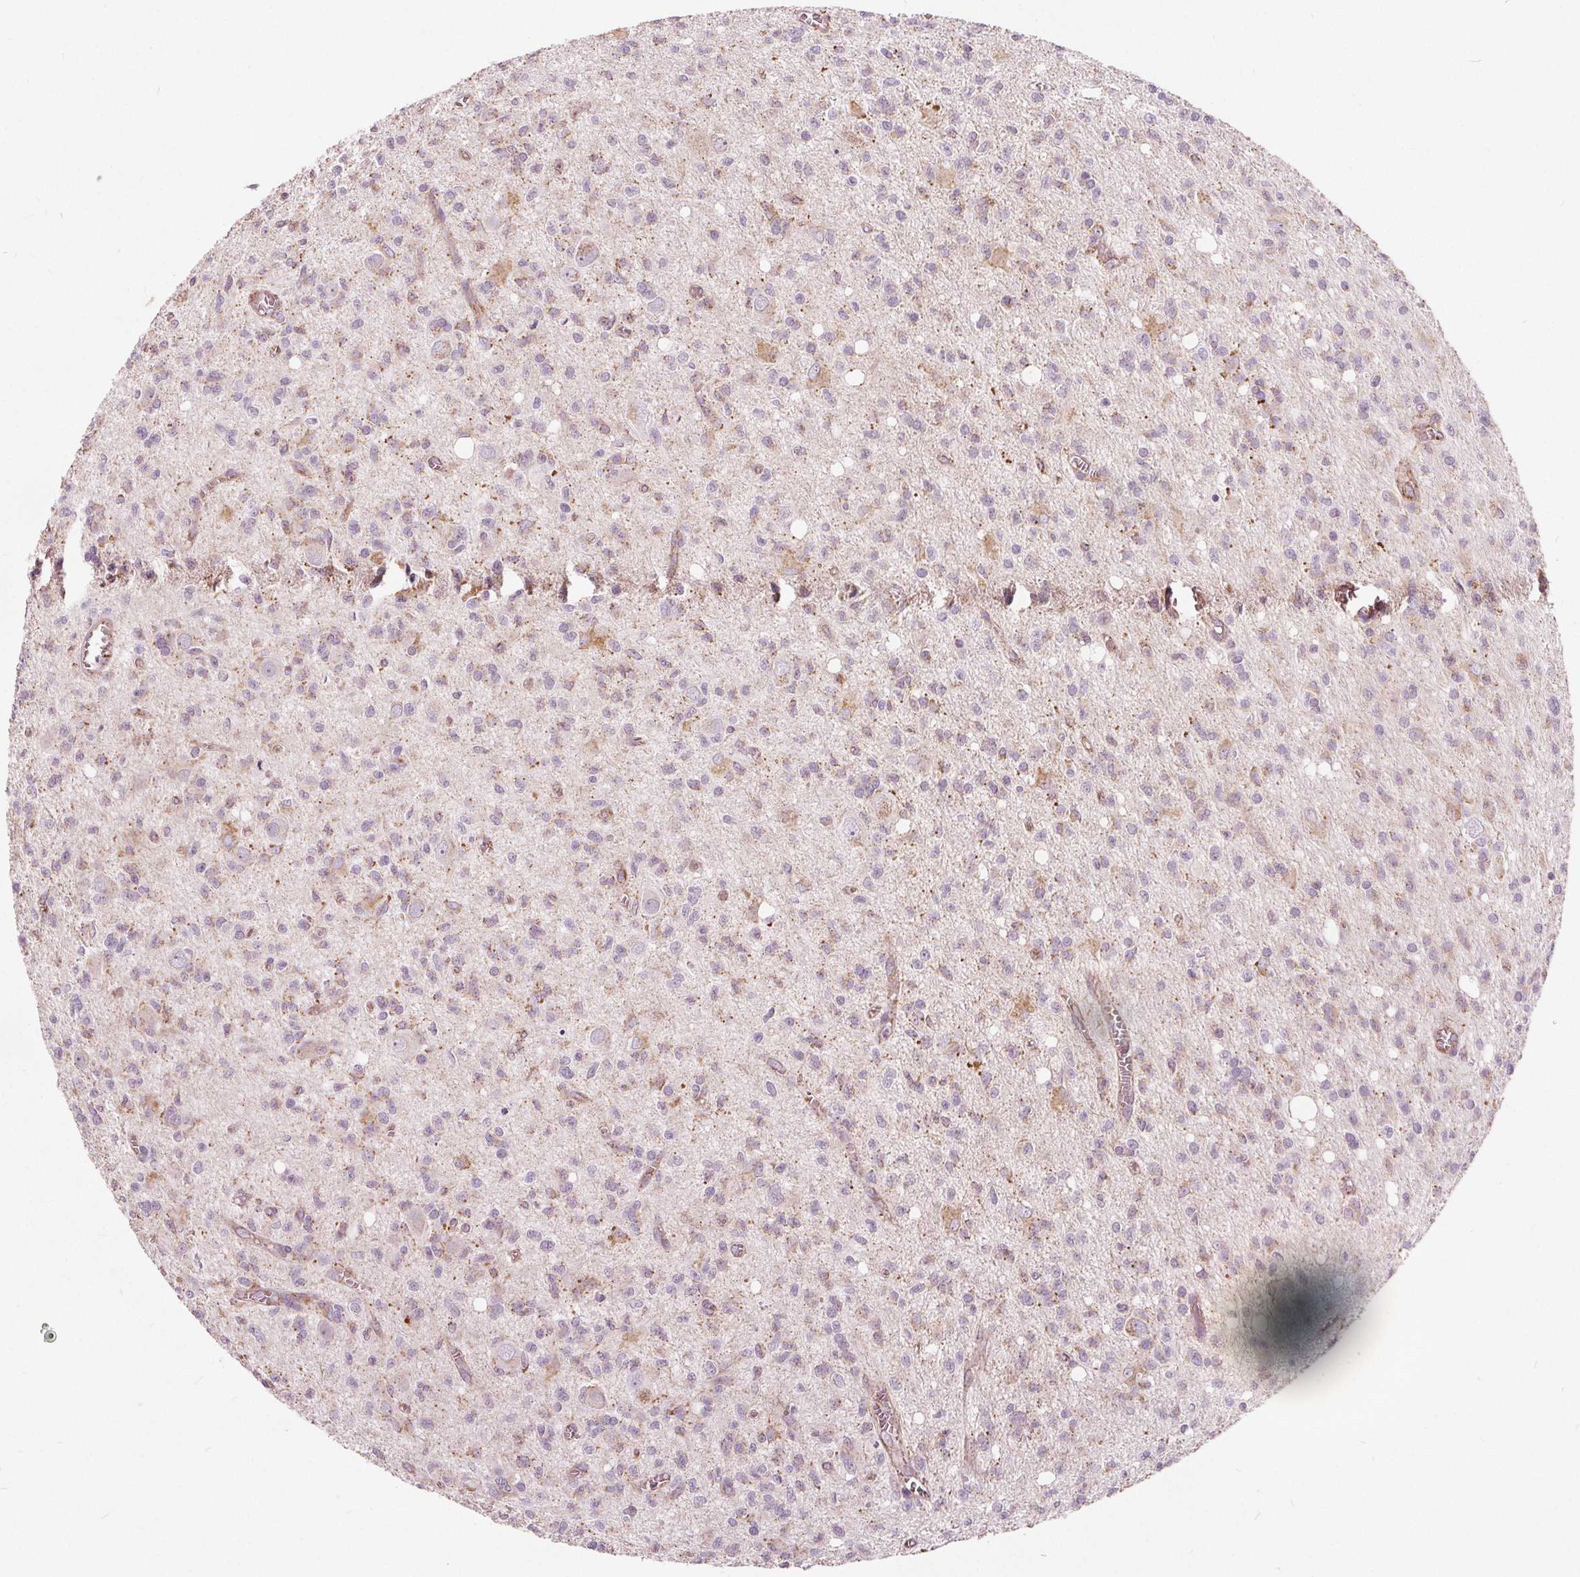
{"staining": {"intensity": "weak", "quantity": "25%-75%", "location": "cytoplasmic/membranous"}, "tissue": "glioma", "cell_type": "Tumor cells", "image_type": "cancer", "snomed": [{"axis": "morphology", "description": "Glioma, malignant, Low grade"}, {"axis": "topography", "description": "Brain"}], "caption": "Glioma stained for a protein exhibits weak cytoplasmic/membranous positivity in tumor cells. (IHC, brightfield microscopy, high magnification).", "gene": "ECI2", "patient": {"sex": "male", "age": 64}}